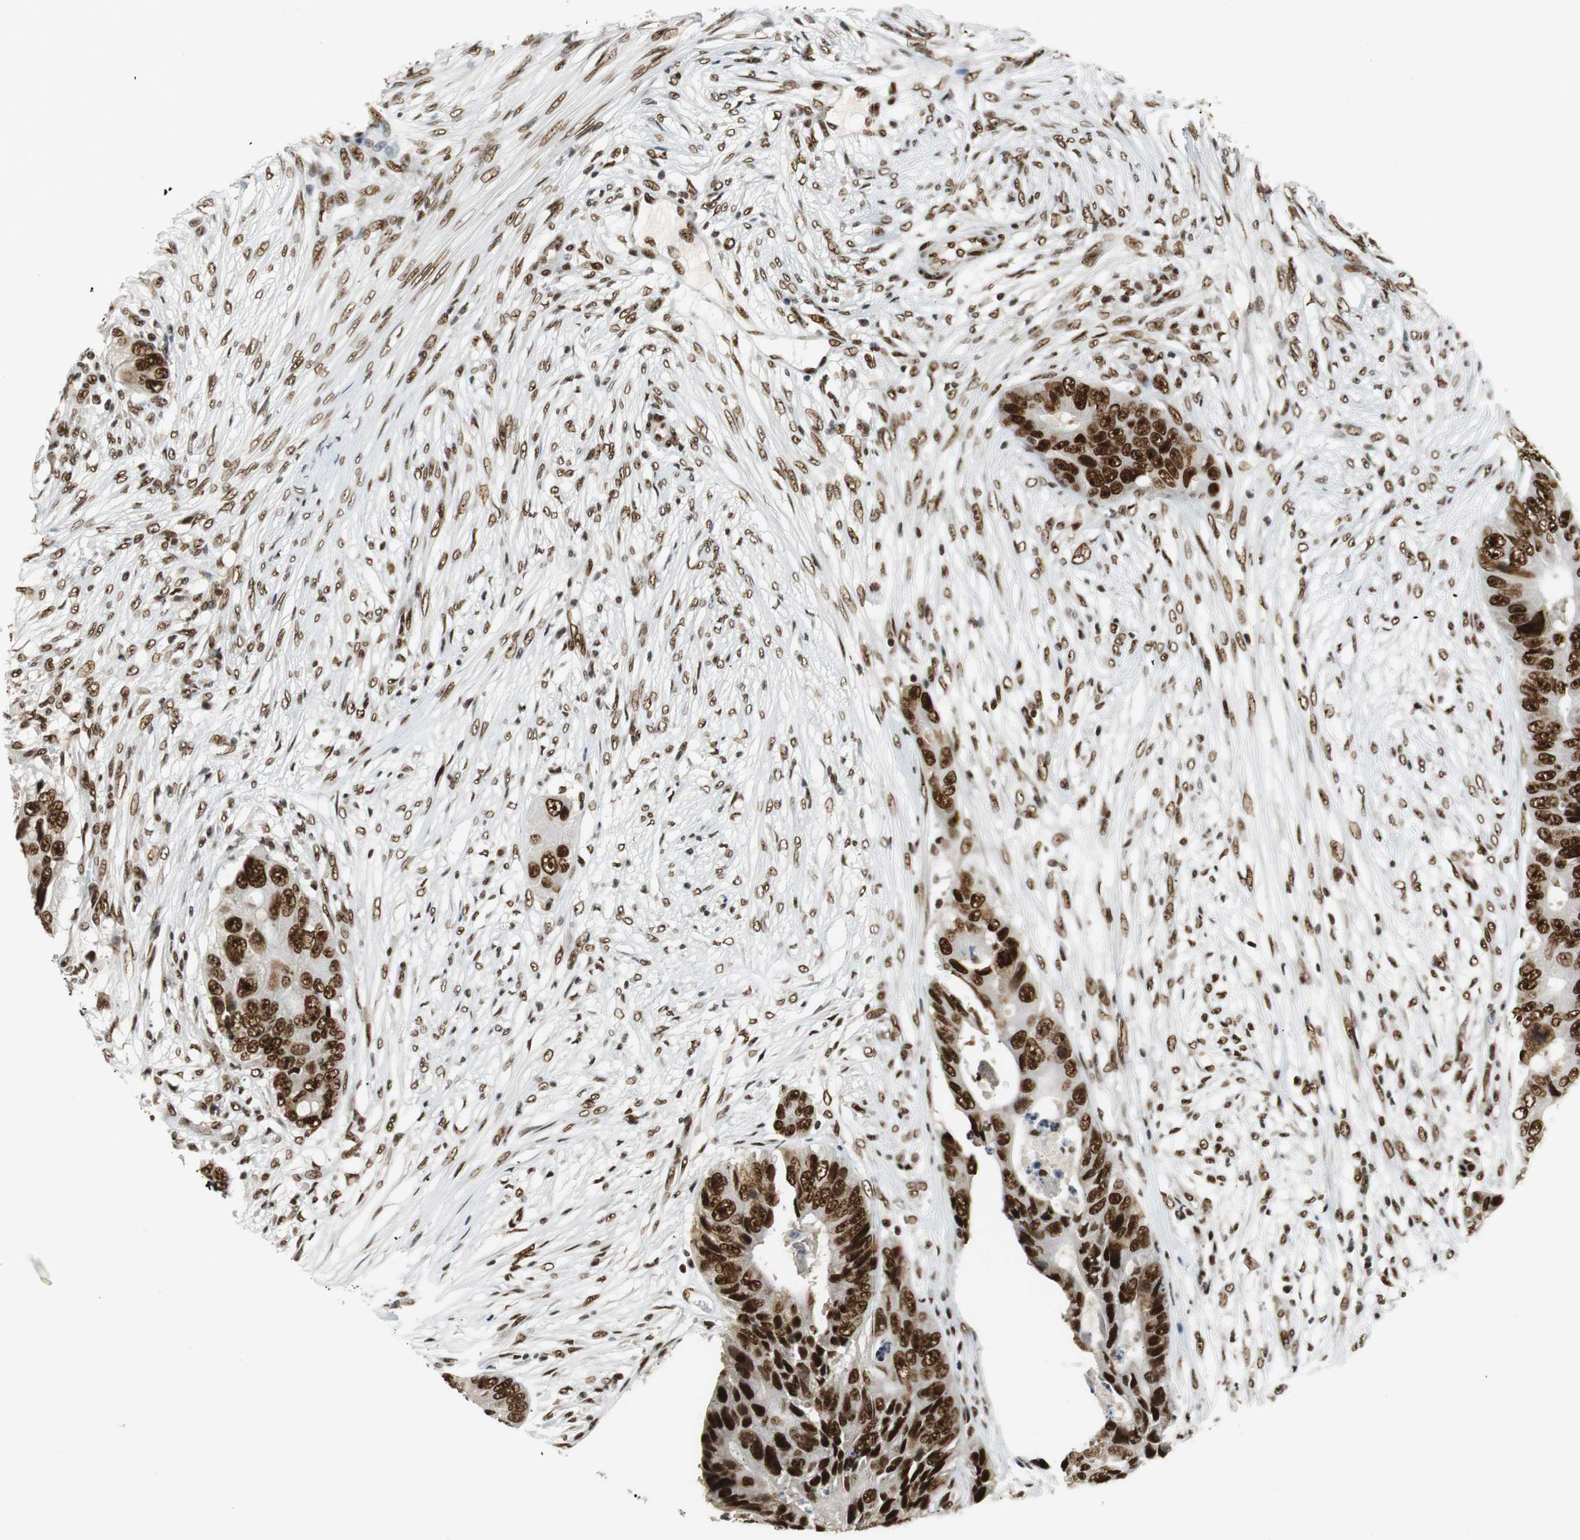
{"staining": {"intensity": "strong", "quantity": ">75%", "location": "nuclear"}, "tissue": "colorectal cancer", "cell_type": "Tumor cells", "image_type": "cancer", "snomed": [{"axis": "morphology", "description": "Adenocarcinoma, NOS"}, {"axis": "topography", "description": "Colon"}], "caption": "Colorectal cancer (adenocarcinoma) tissue shows strong nuclear staining in about >75% of tumor cells, visualized by immunohistochemistry.", "gene": "PRKDC", "patient": {"sex": "male", "age": 71}}